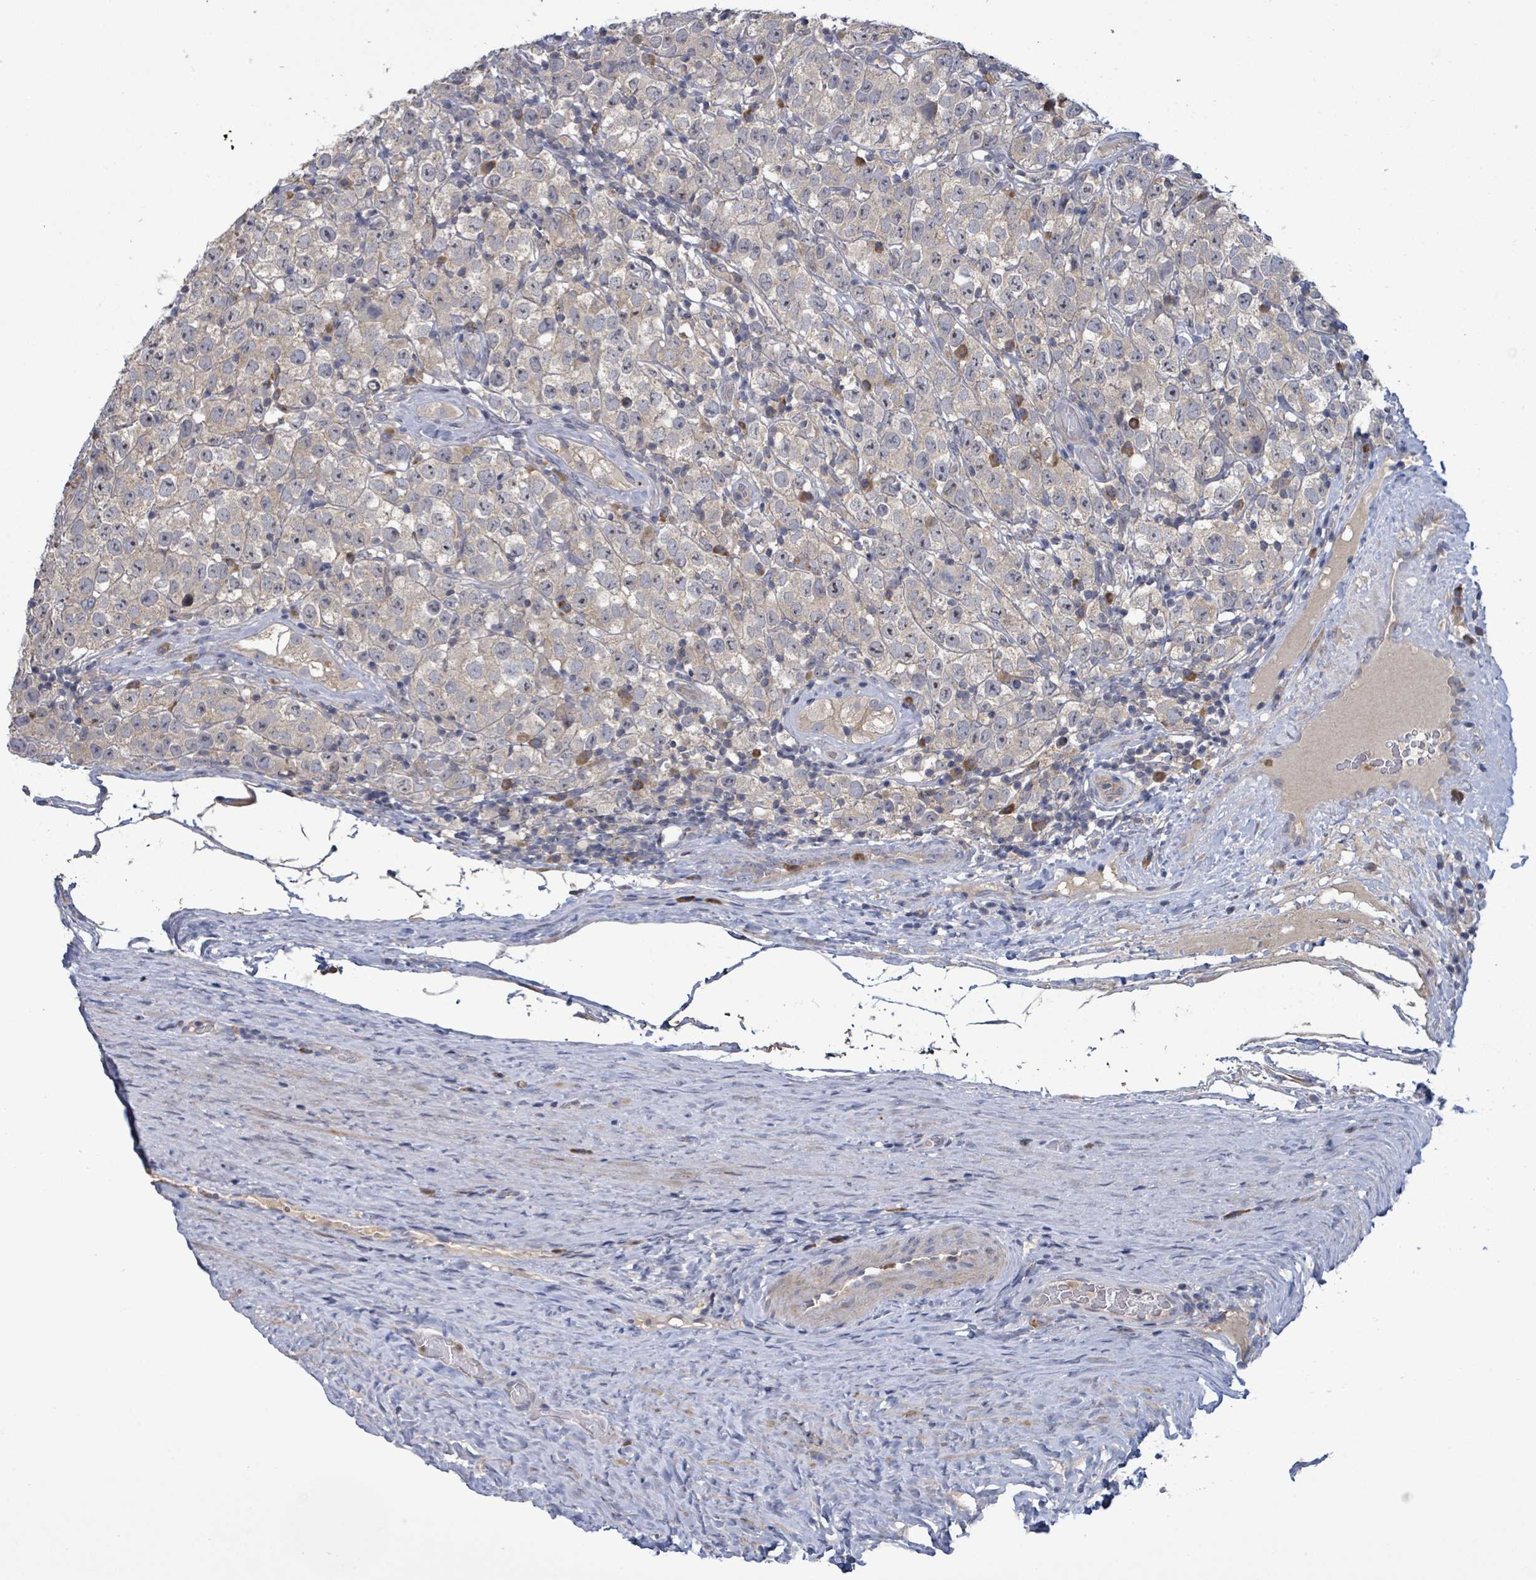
{"staining": {"intensity": "negative", "quantity": "none", "location": "none"}, "tissue": "testis cancer", "cell_type": "Tumor cells", "image_type": "cancer", "snomed": [{"axis": "morphology", "description": "Seminoma, NOS"}, {"axis": "morphology", "description": "Carcinoma, Embryonal, NOS"}, {"axis": "topography", "description": "Testis"}], "caption": "Tumor cells show no significant protein expression in testis cancer (embryonal carcinoma).", "gene": "SERPINE3", "patient": {"sex": "male", "age": 41}}